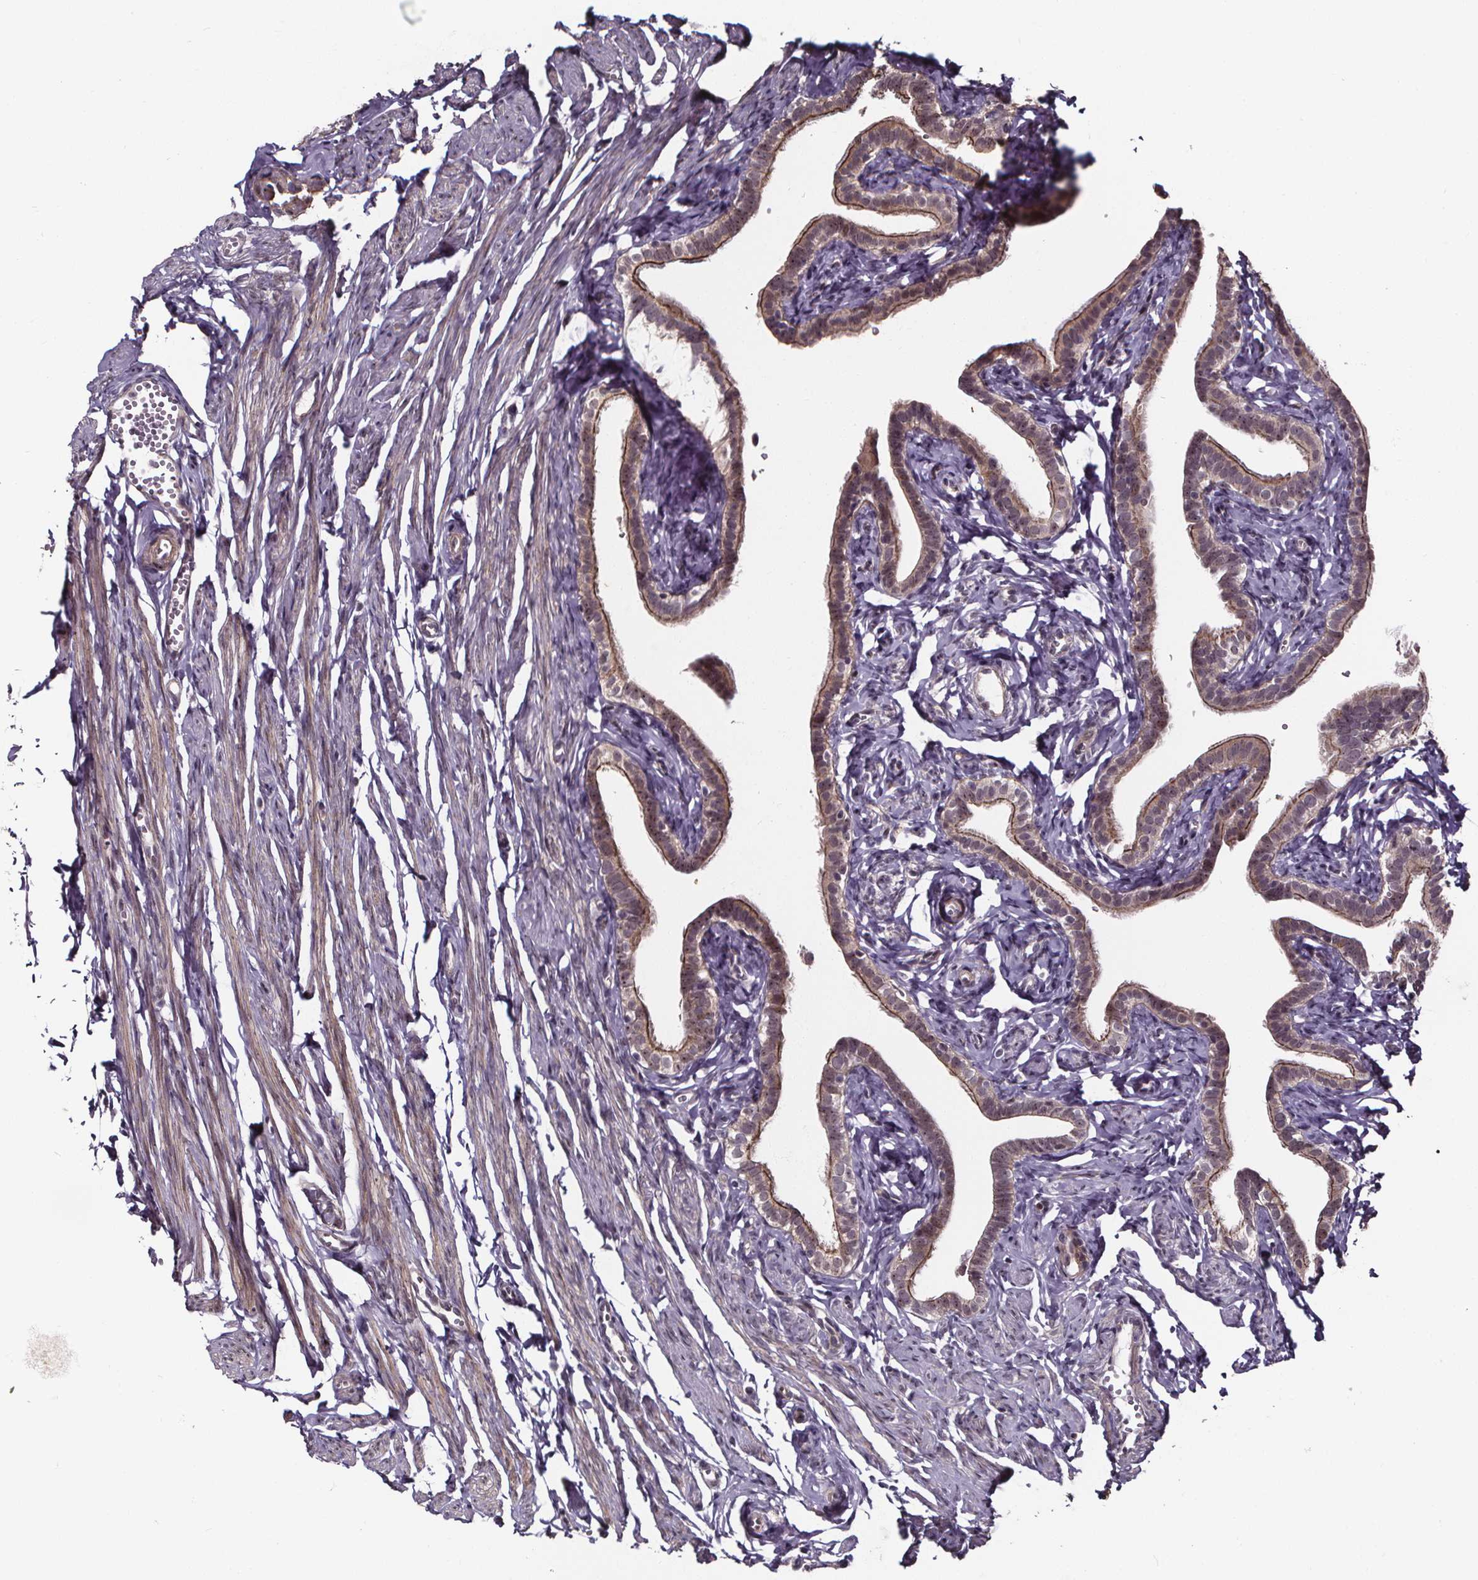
{"staining": {"intensity": "moderate", "quantity": "25%-75%", "location": "cytoplasmic/membranous,nuclear"}, "tissue": "fallopian tube", "cell_type": "Glandular cells", "image_type": "normal", "snomed": [{"axis": "morphology", "description": "Normal tissue, NOS"}, {"axis": "topography", "description": "Fallopian tube"}], "caption": "Normal fallopian tube reveals moderate cytoplasmic/membranous,nuclear expression in approximately 25%-75% of glandular cells (DAB (3,3'-diaminobenzidine) IHC with brightfield microscopy, high magnification)..", "gene": "DDIT3", "patient": {"sex": "female", "age": 41}}